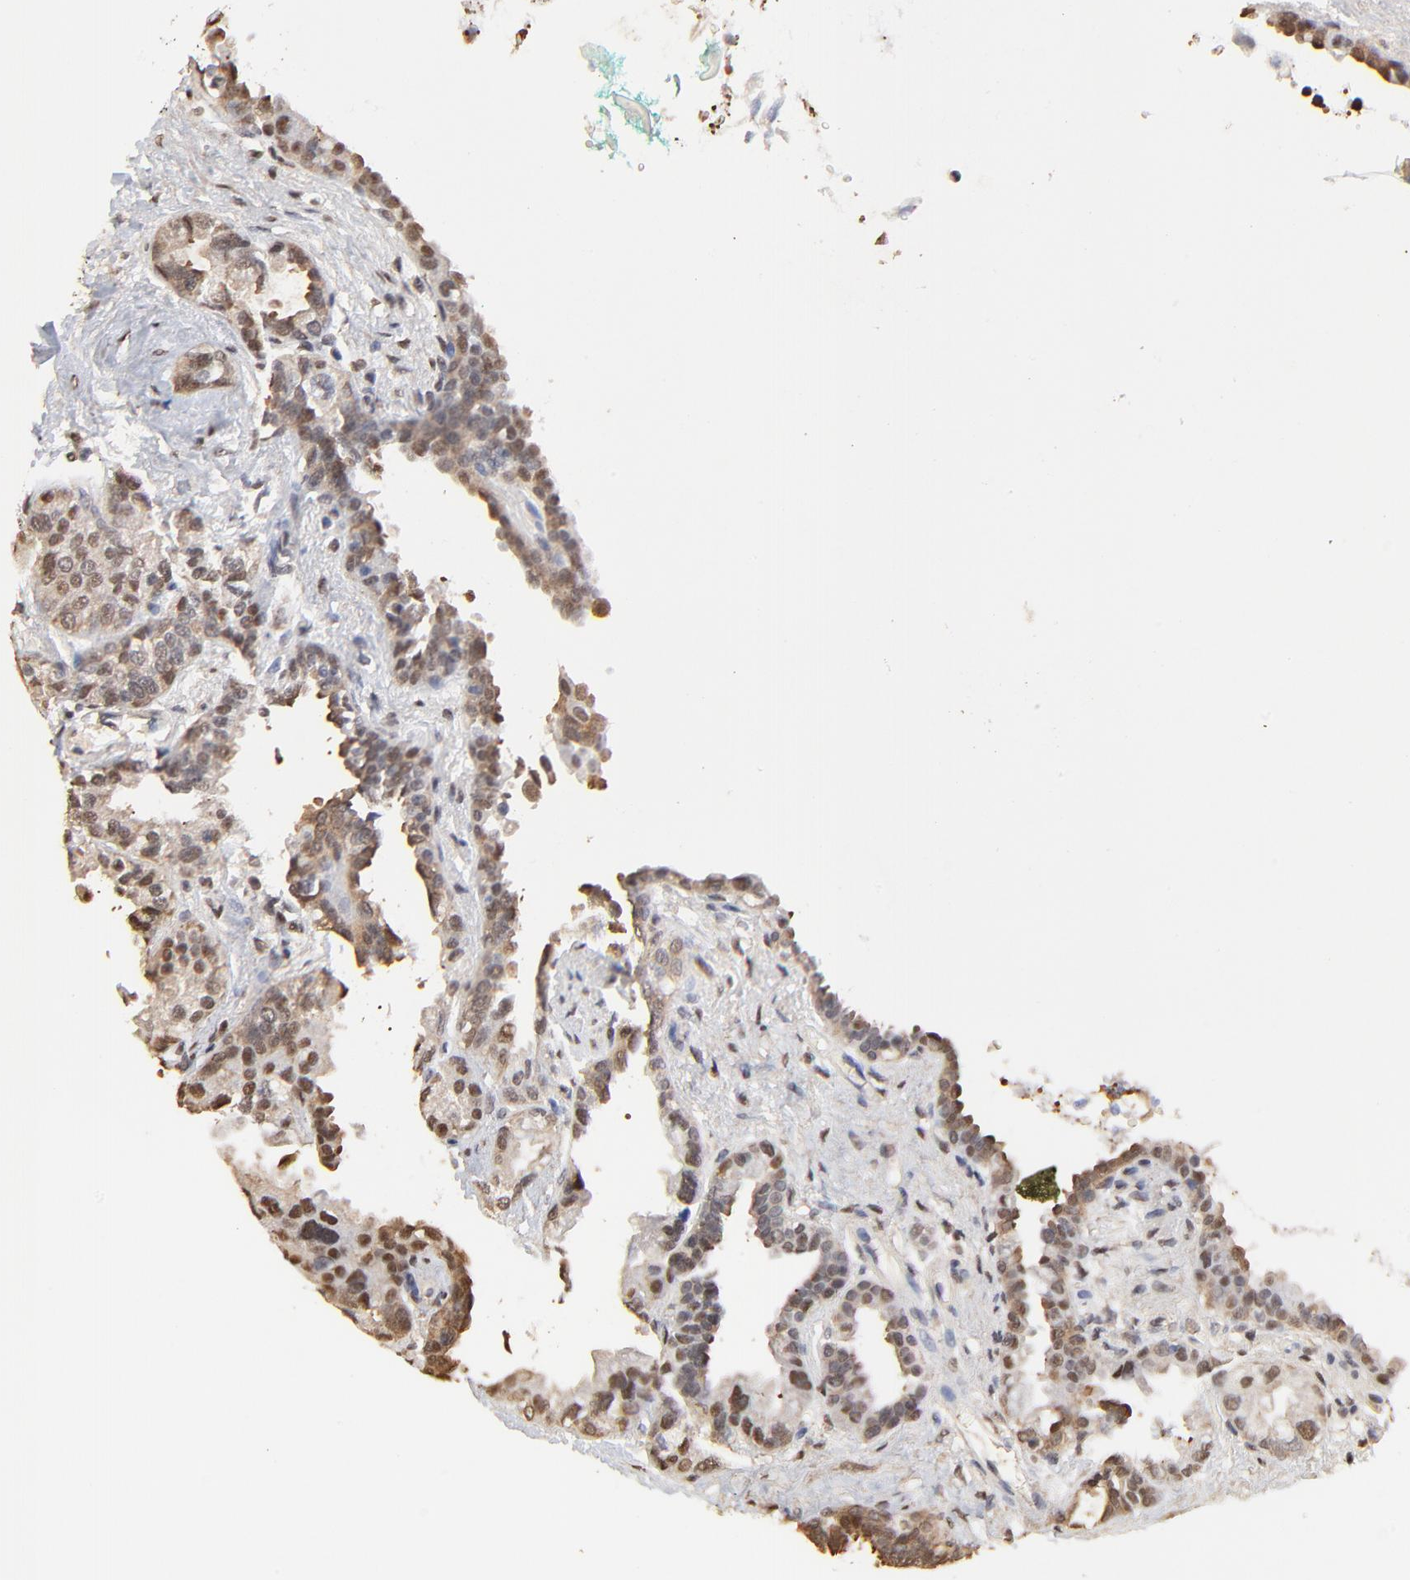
{"staining": {"intensity": "weak", "quantity": "25%-75%", "location": "nuclear"}, "tissue": "seminal vesicle", "cell_type": "Glandular cells", "image_type": "normal", "snomed": [{"axis": "morphology", "description": "Normal tissue, NOS"}, {"axis": "topography", "description": "Seminal veicle"}], "caption": "Benign seminal vesicle demonstrates weak nuclear staining in approximately 25%-75% of glandular cells Immunohistochemistry (ihc) stains the protein in brown and the nuclei are stained blue..", "gene": "BIRC5", "patient": {"sex": "male", "age": 61}}